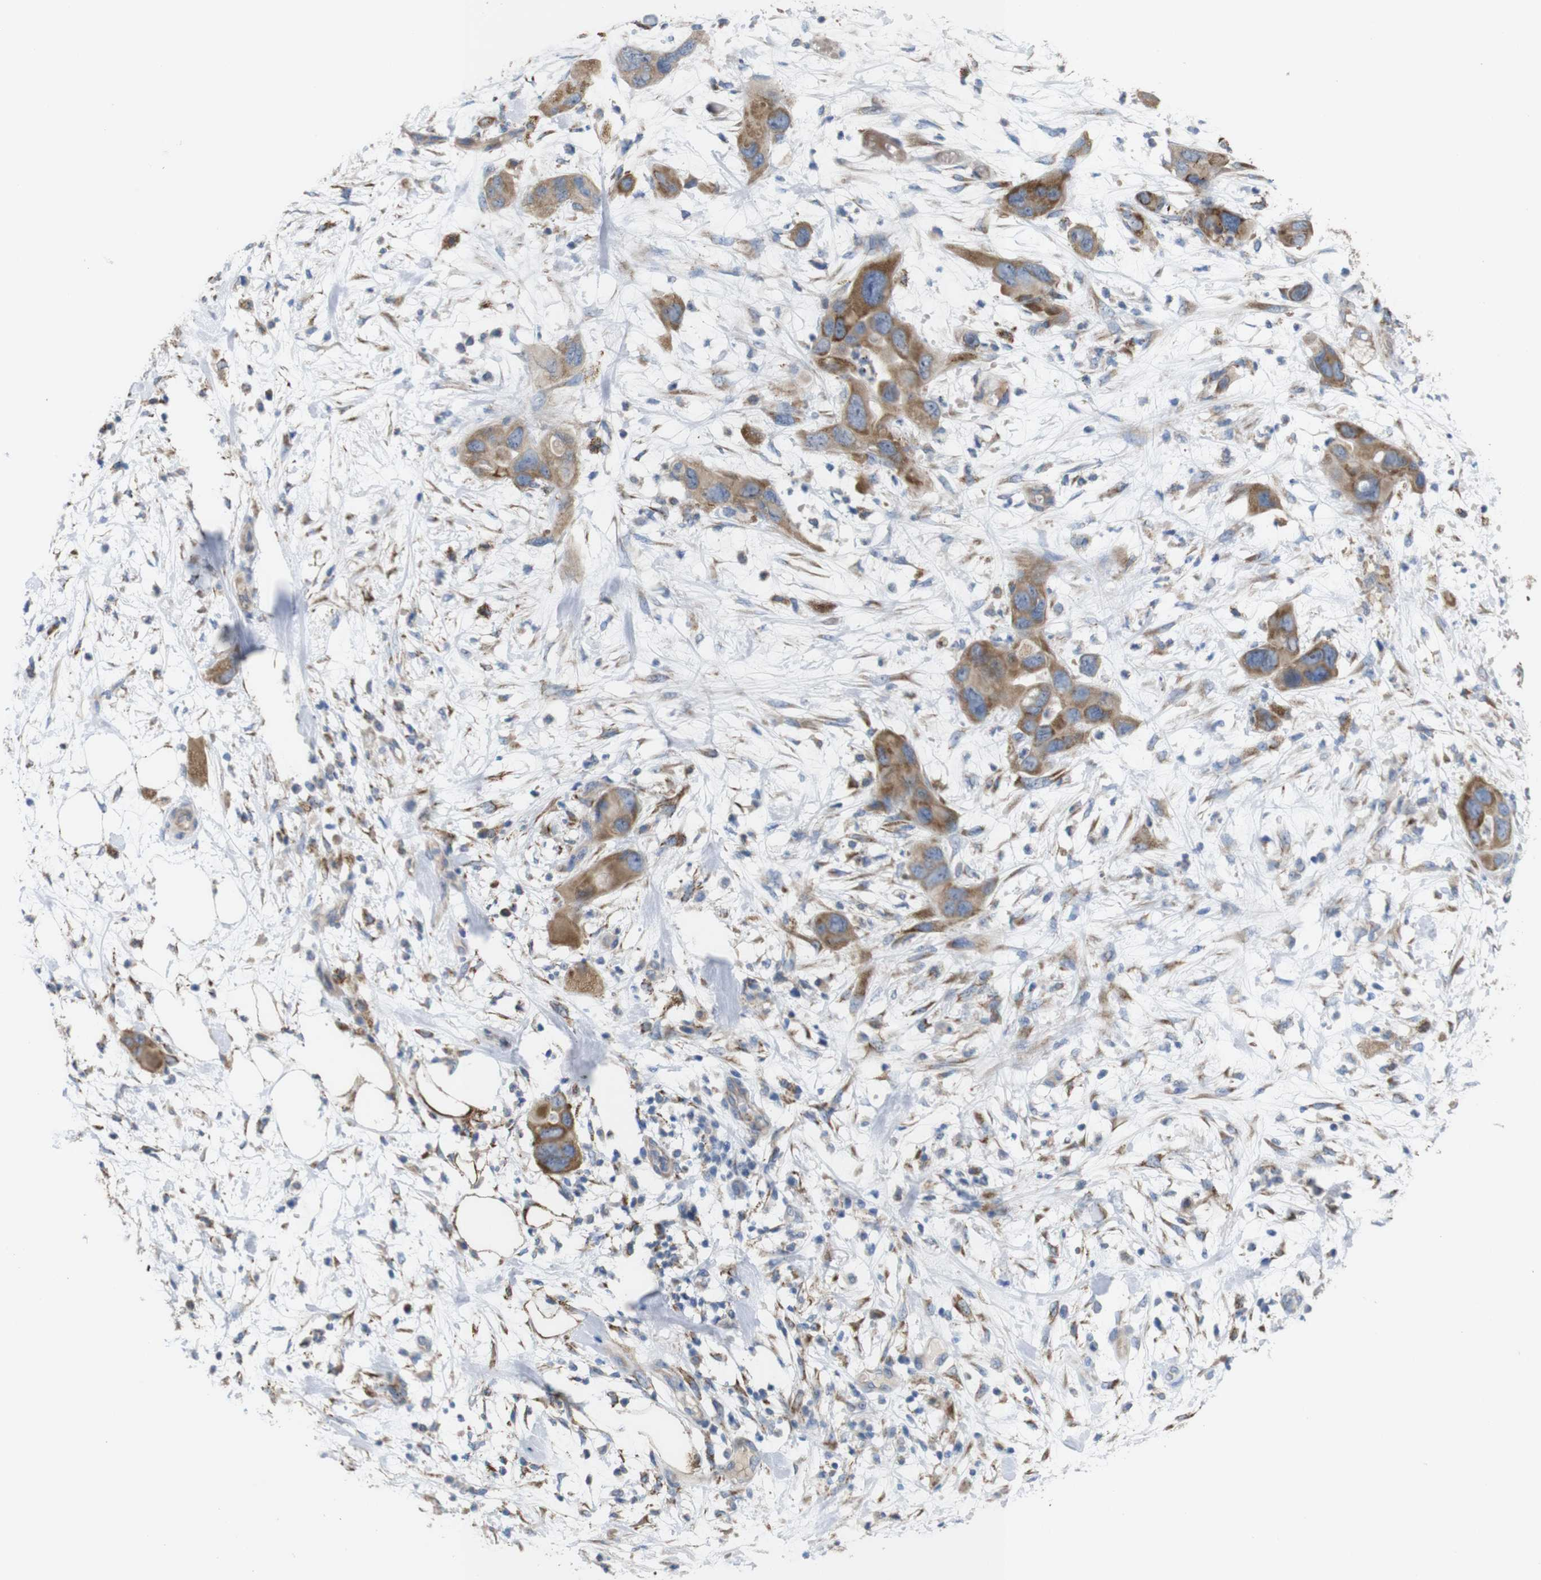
{"staining": {"intensity": "moderate", "quantity": ">75%", "location": "cytoplasmic/membranous"}, "tissue": "pancreatic cancer", "cell_type": "Tumor cells", "image_type": "cancer", "snomed": [{"axis": "morphology", "description": "Adenocarcinoma, NOS"}, {"axis": "topography", "description": "Pancreas"}], "caption": "Human adenocarcinoma (pancreatic) stained for a protein (brown) displays moderate cytoplasmic/membranous positive positivity in about >75% of tumor cells.", "gene": "PTPRR", "patient": {"sex": "female", "age": 71}}